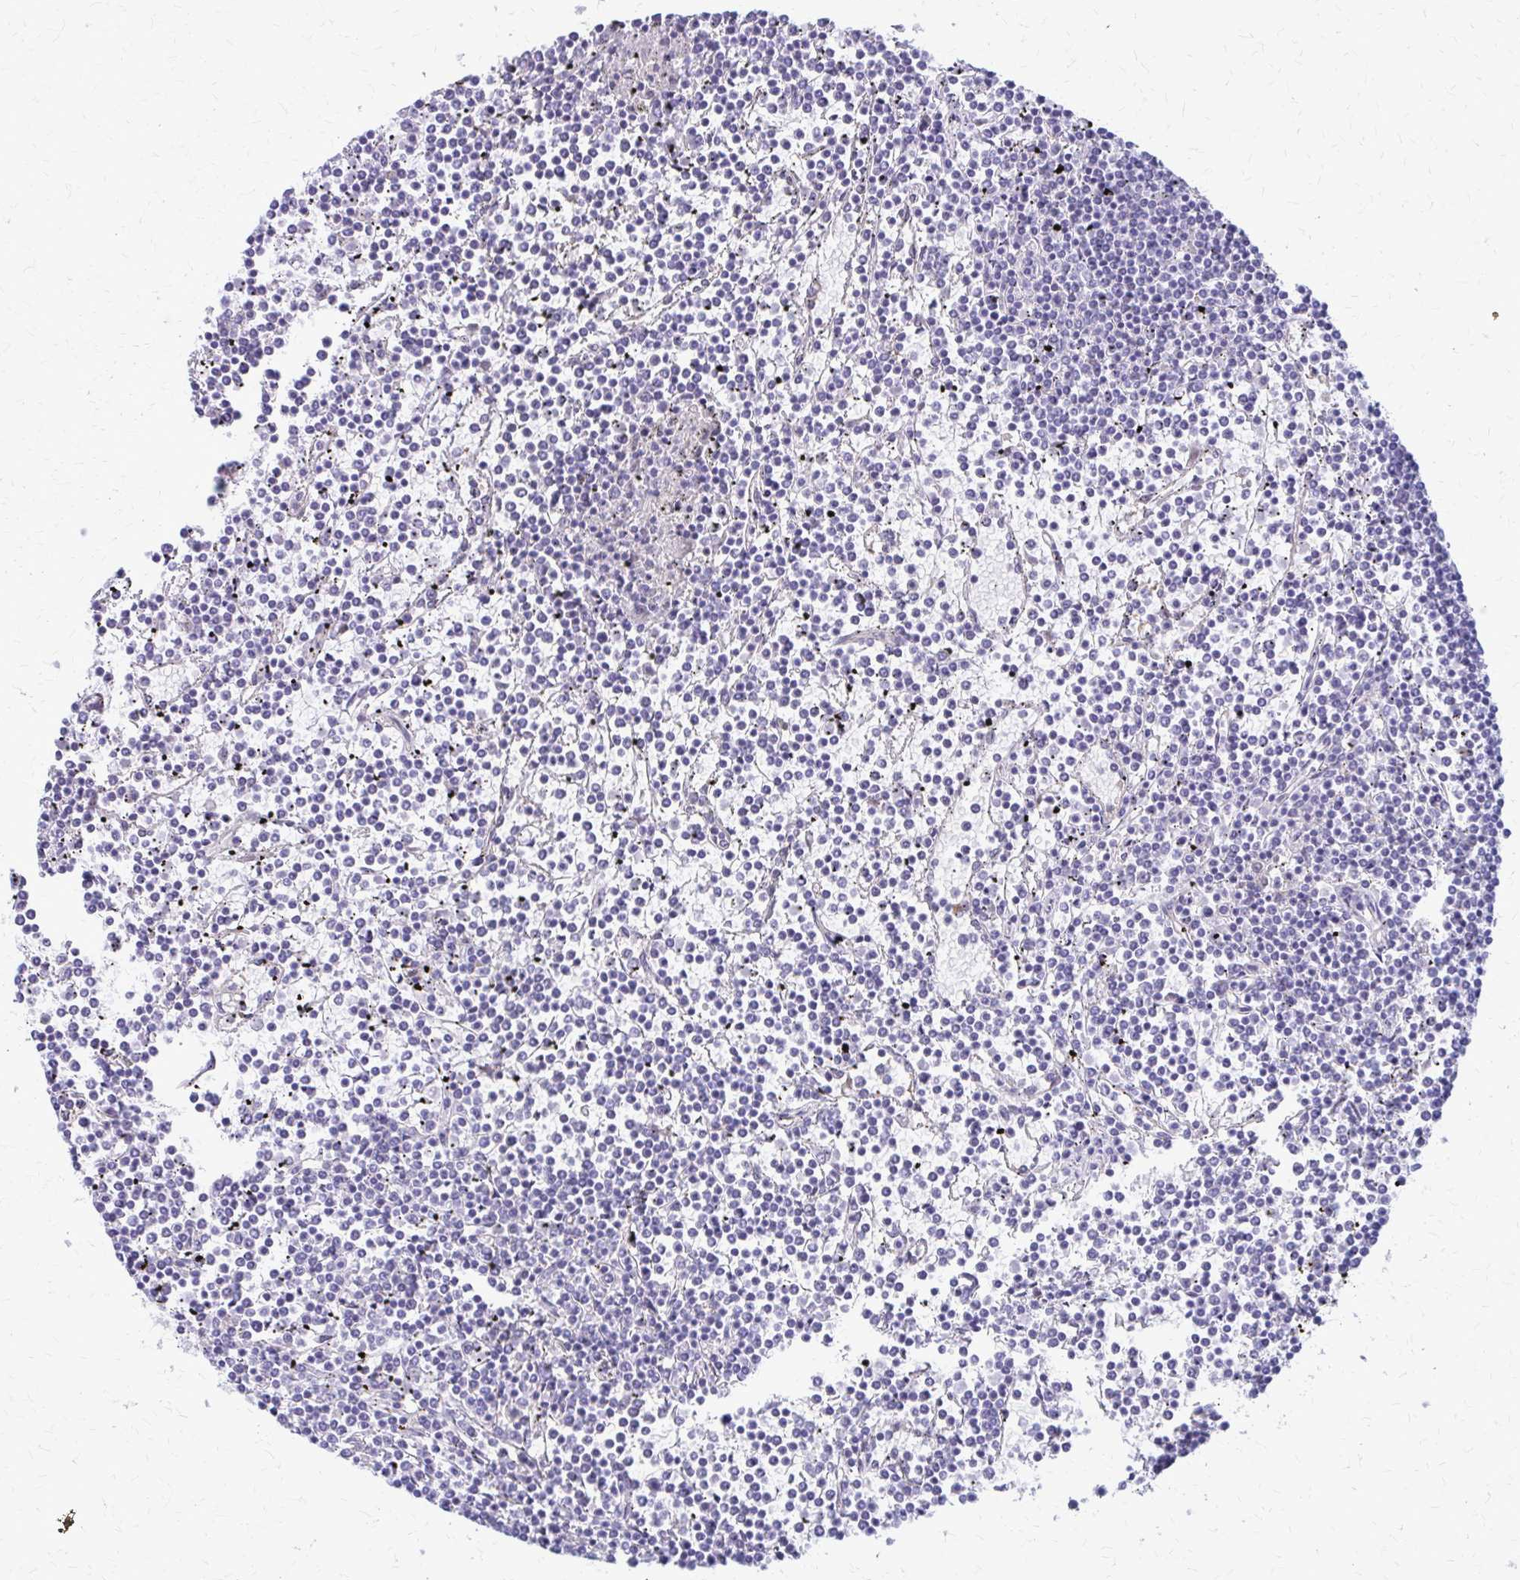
{"staining": {"intensity": "negative", "quantity": "none", "location": "none"}, "tissue": "lymphoma", "cell_type": "Tumor cells", "image_type": "cancer", "snomed": [{"axis": "morphology", "description": "Malignant lymphoma, non-Hodgkin's type, Low grade"}, {"axis": "topography", "description": "Spleen"}], "caption": "Tumor cells are negative for protein expression in human lymphoma.", "gene": "CLIC2", "patient": {"sex": "female", "age": 19}}